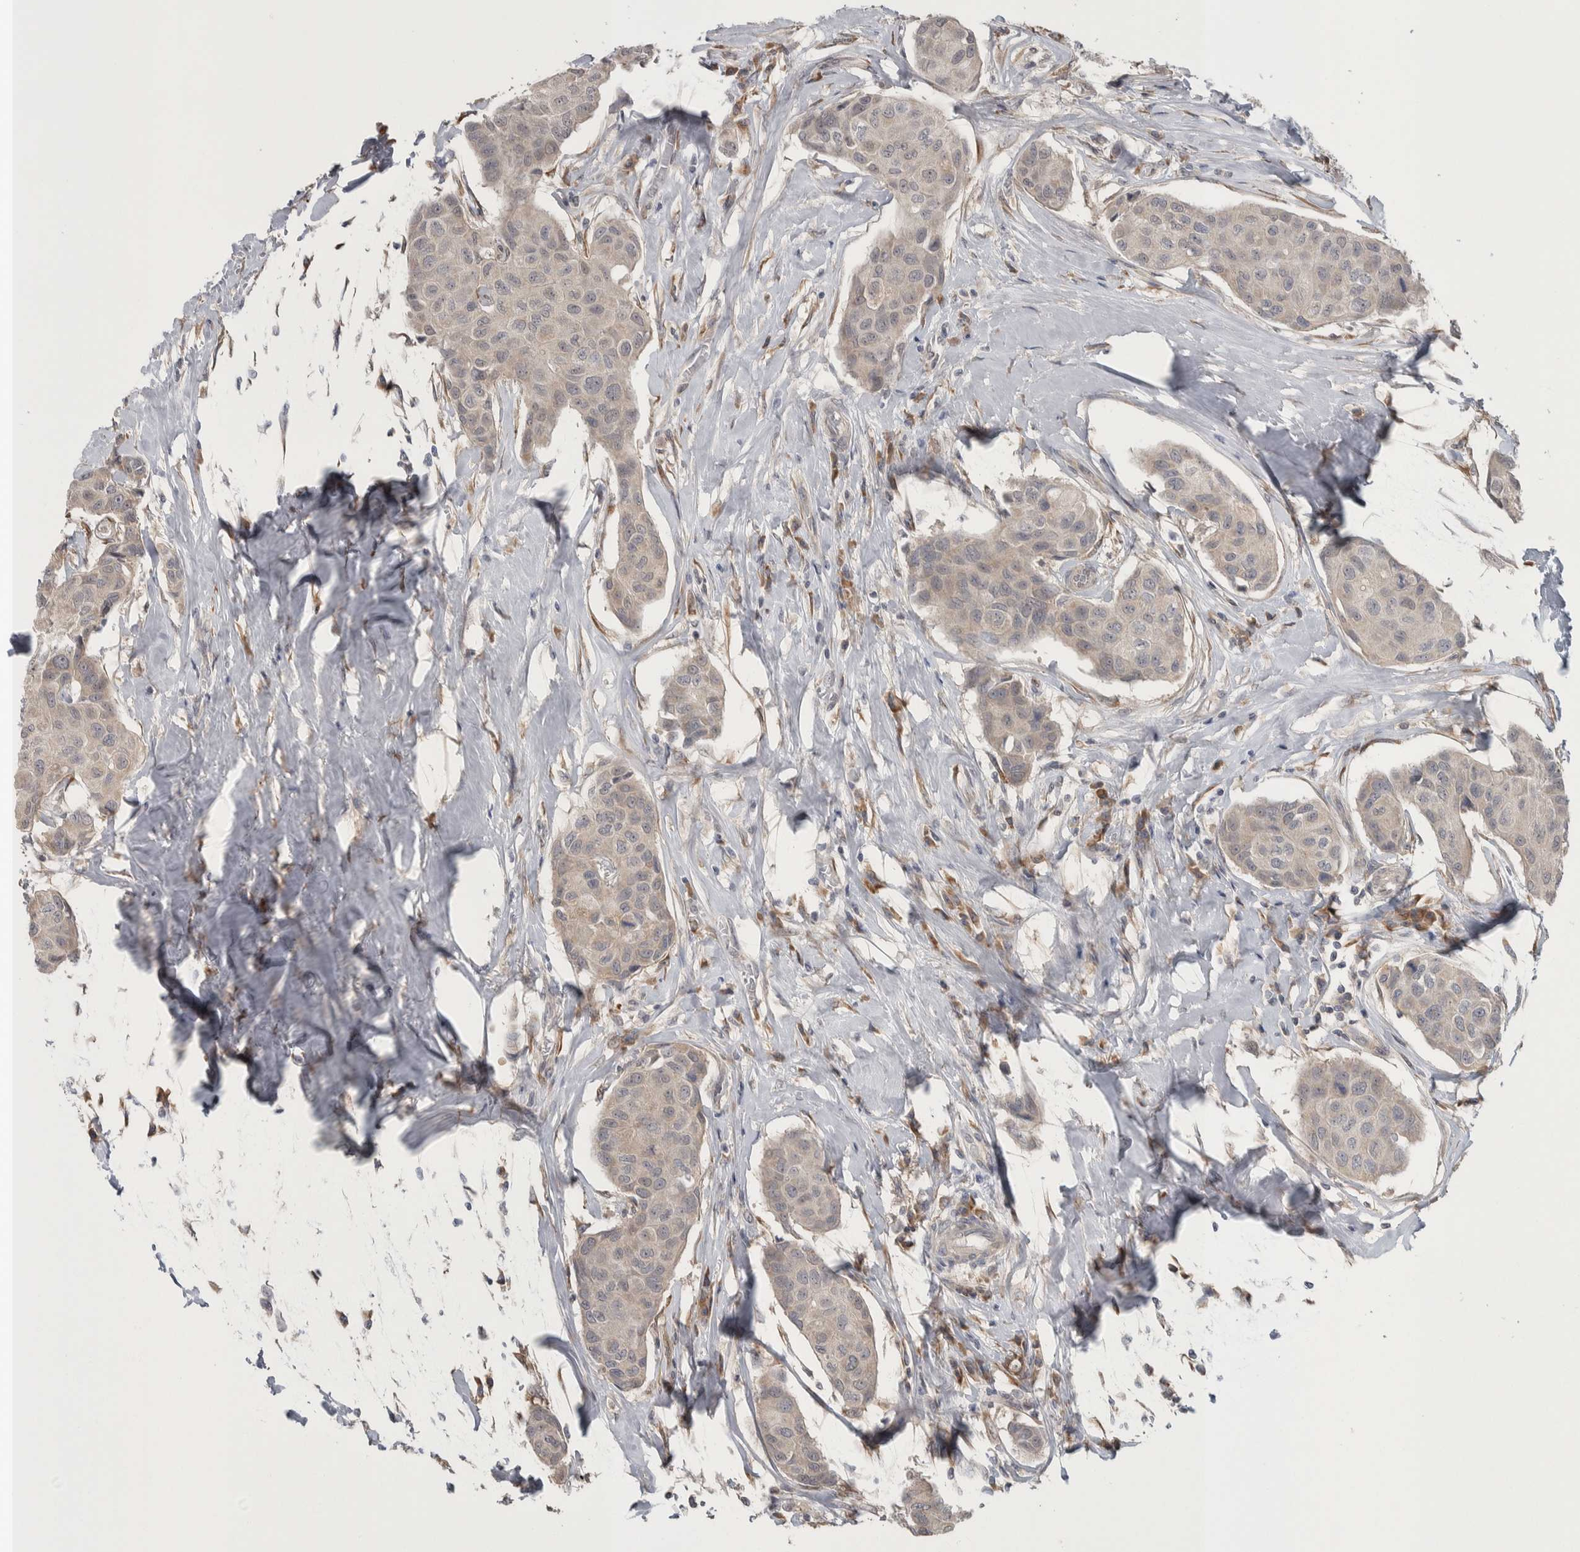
{"staining": {"intensity": "weak", "quantity": "<25%", "location": "cytoplasmic/membranous"}, "tissue": "breast cancer", "cell_type": "Tumor cells", "image_type": "cancer", "snomed": [{"axis": "morphology", "description": "Duct carcinoma"}, {"axis": "topography", "description": "Breast"}], "caption": "Tumor cells are negative for protein expression in human breast cancer (invasive ductal carcinoma).", "gene": "CUL2", "patient": {"sex": "female", "age": 80}}